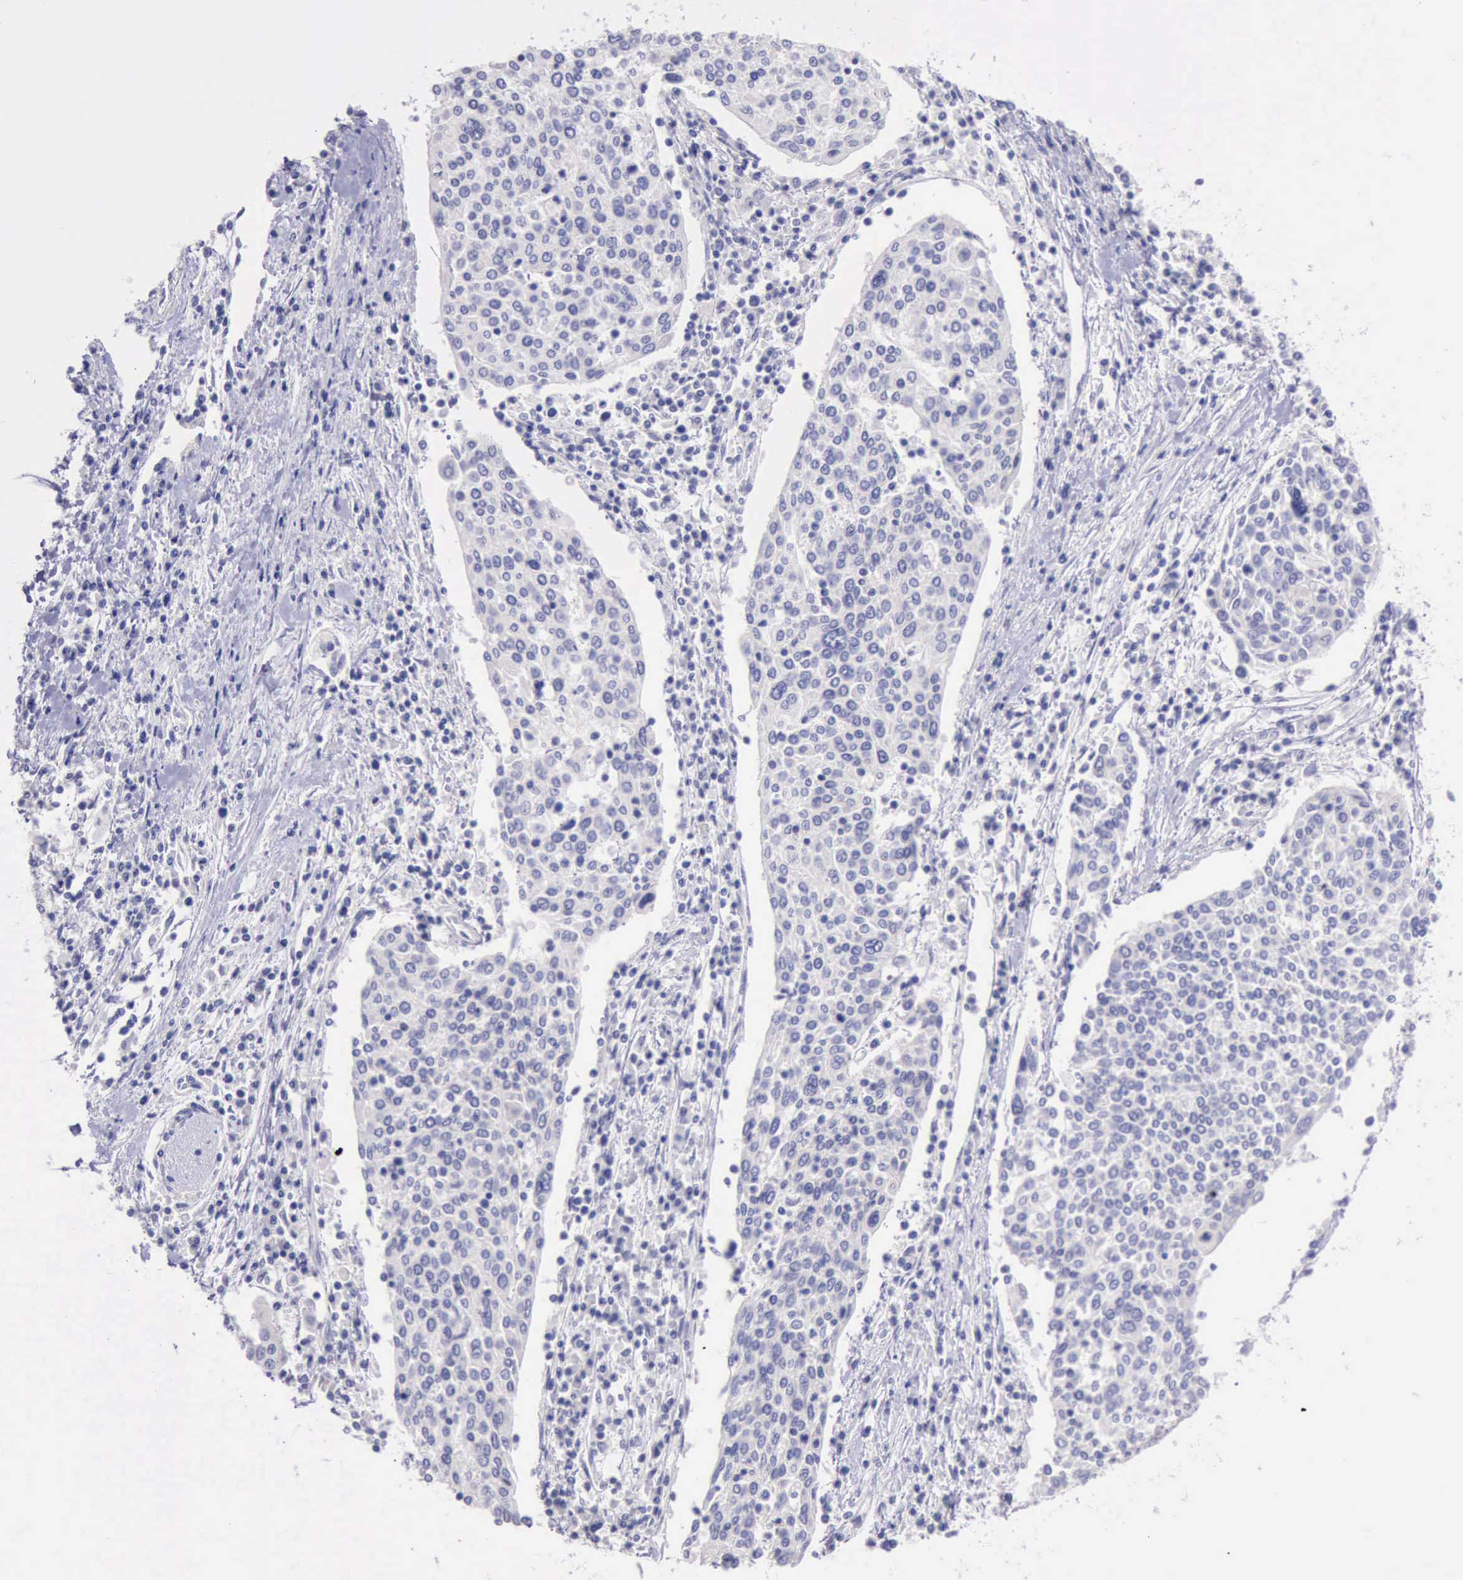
{"staining": {"intensity": "negative", "quantity": "none", "location": "none"}, "tissue": "cervical cancer", "cell_type": "Tumor cells", "image_type": "cancer", "snomed": [{"axis": "morphology", "description": "Squamous cell carcinoma, NOS"}, {"axis": "topography", "description": "Cervix"}], "caption": "An image of human cervical cancer (squamous cell carcinoma) is negative for staining in tumor cells.", "gene": "LRFN5", "patient": {"sex": "female", "age": 40}}